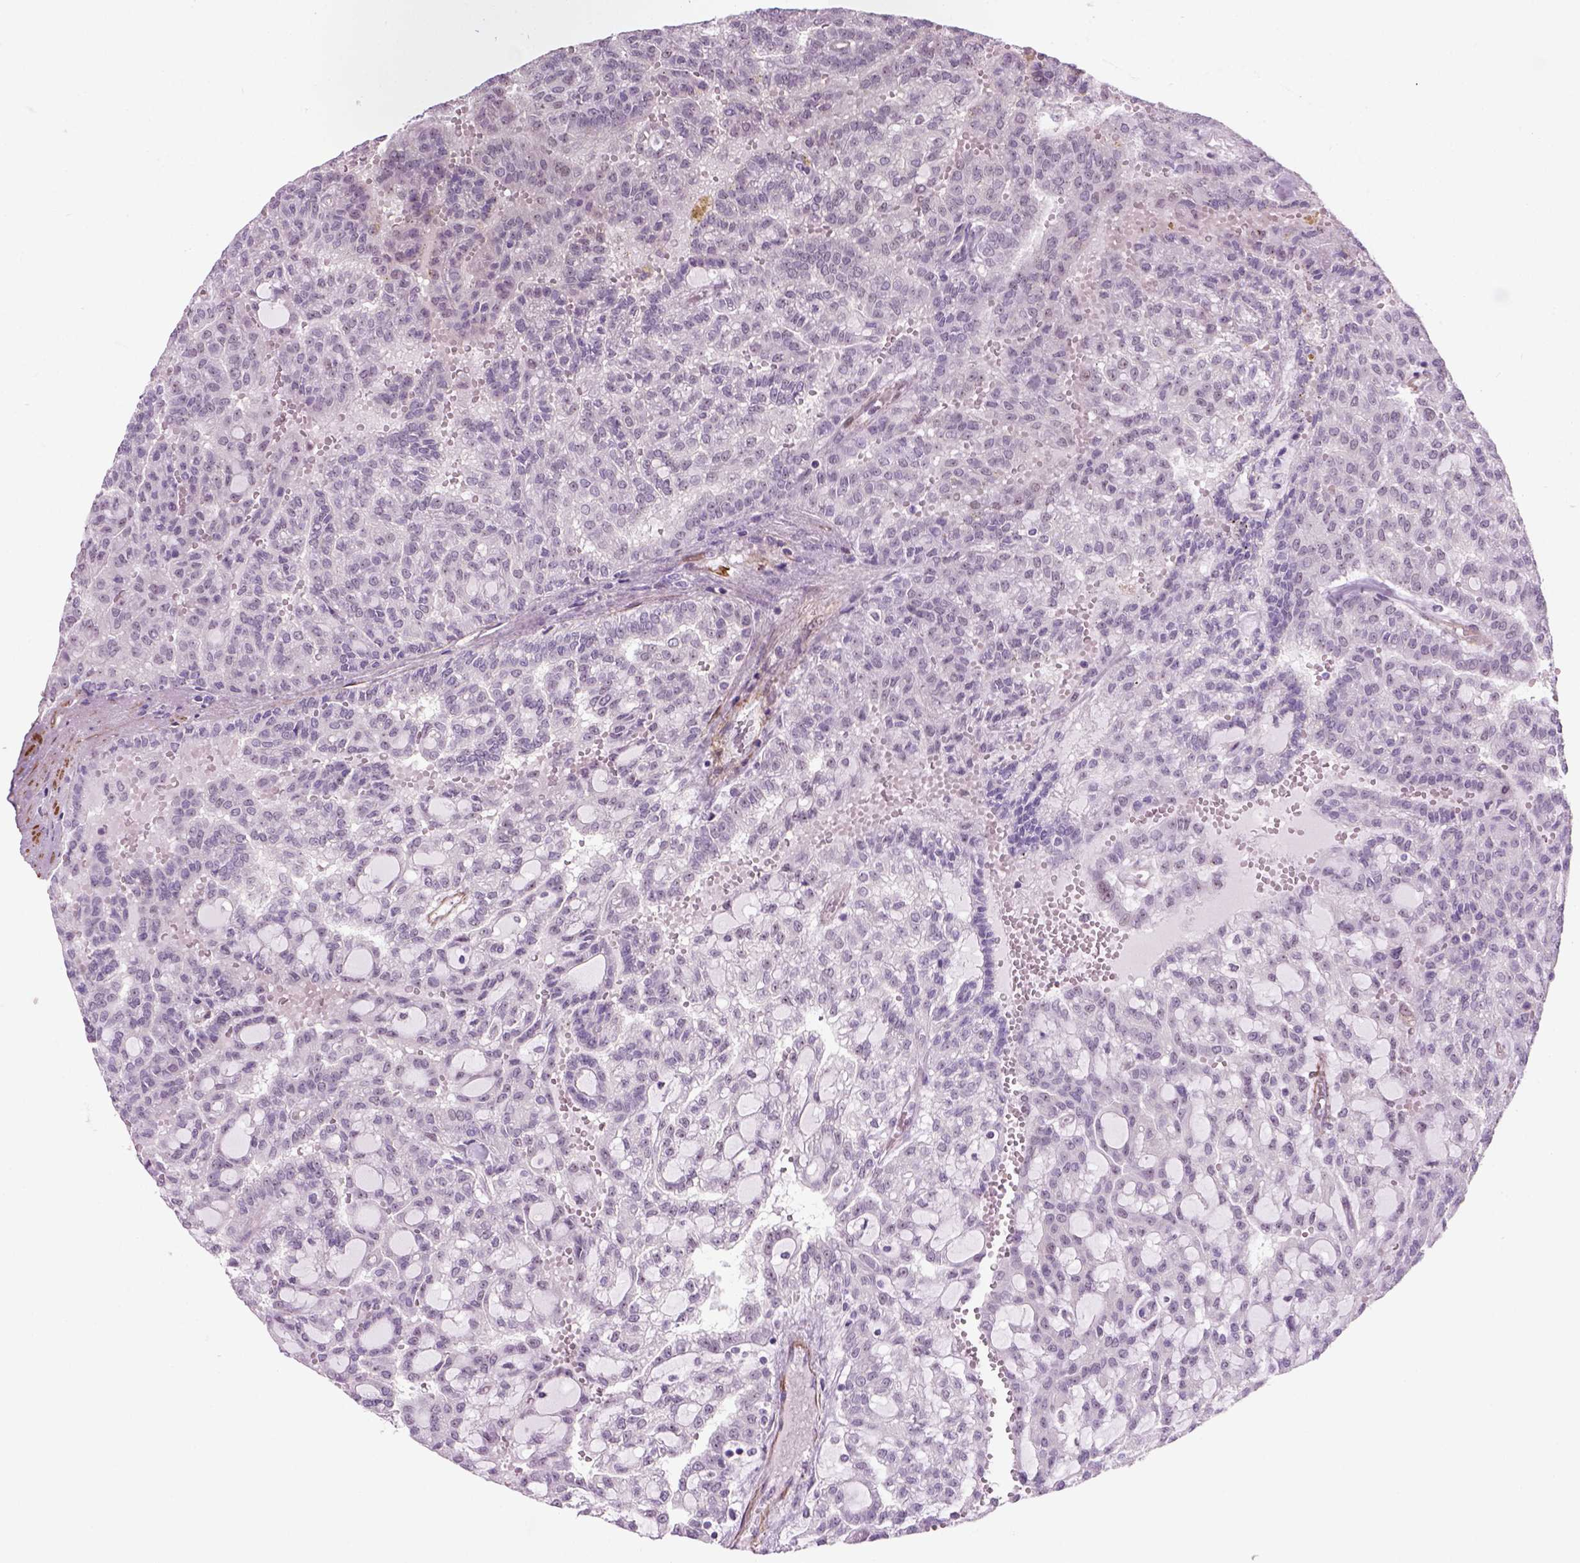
{"staining": {"intensity": "negative", "quantity": "none", "location": "none"}, "tissue": "renal cancer", "cell_type": "Tumor cells", "image_type": "cancer", "snomed": [{"axis": "morphology", "description": "Adenocarcinoma, NOS"}, {"axis": "topography", "description": "Kidney"}], "caption": "Tumor cells are negative for brown protein staining in adenocarcinoma (renal).", "gene": "RRS1", "patient": {"sex": "male", "age": 63}}